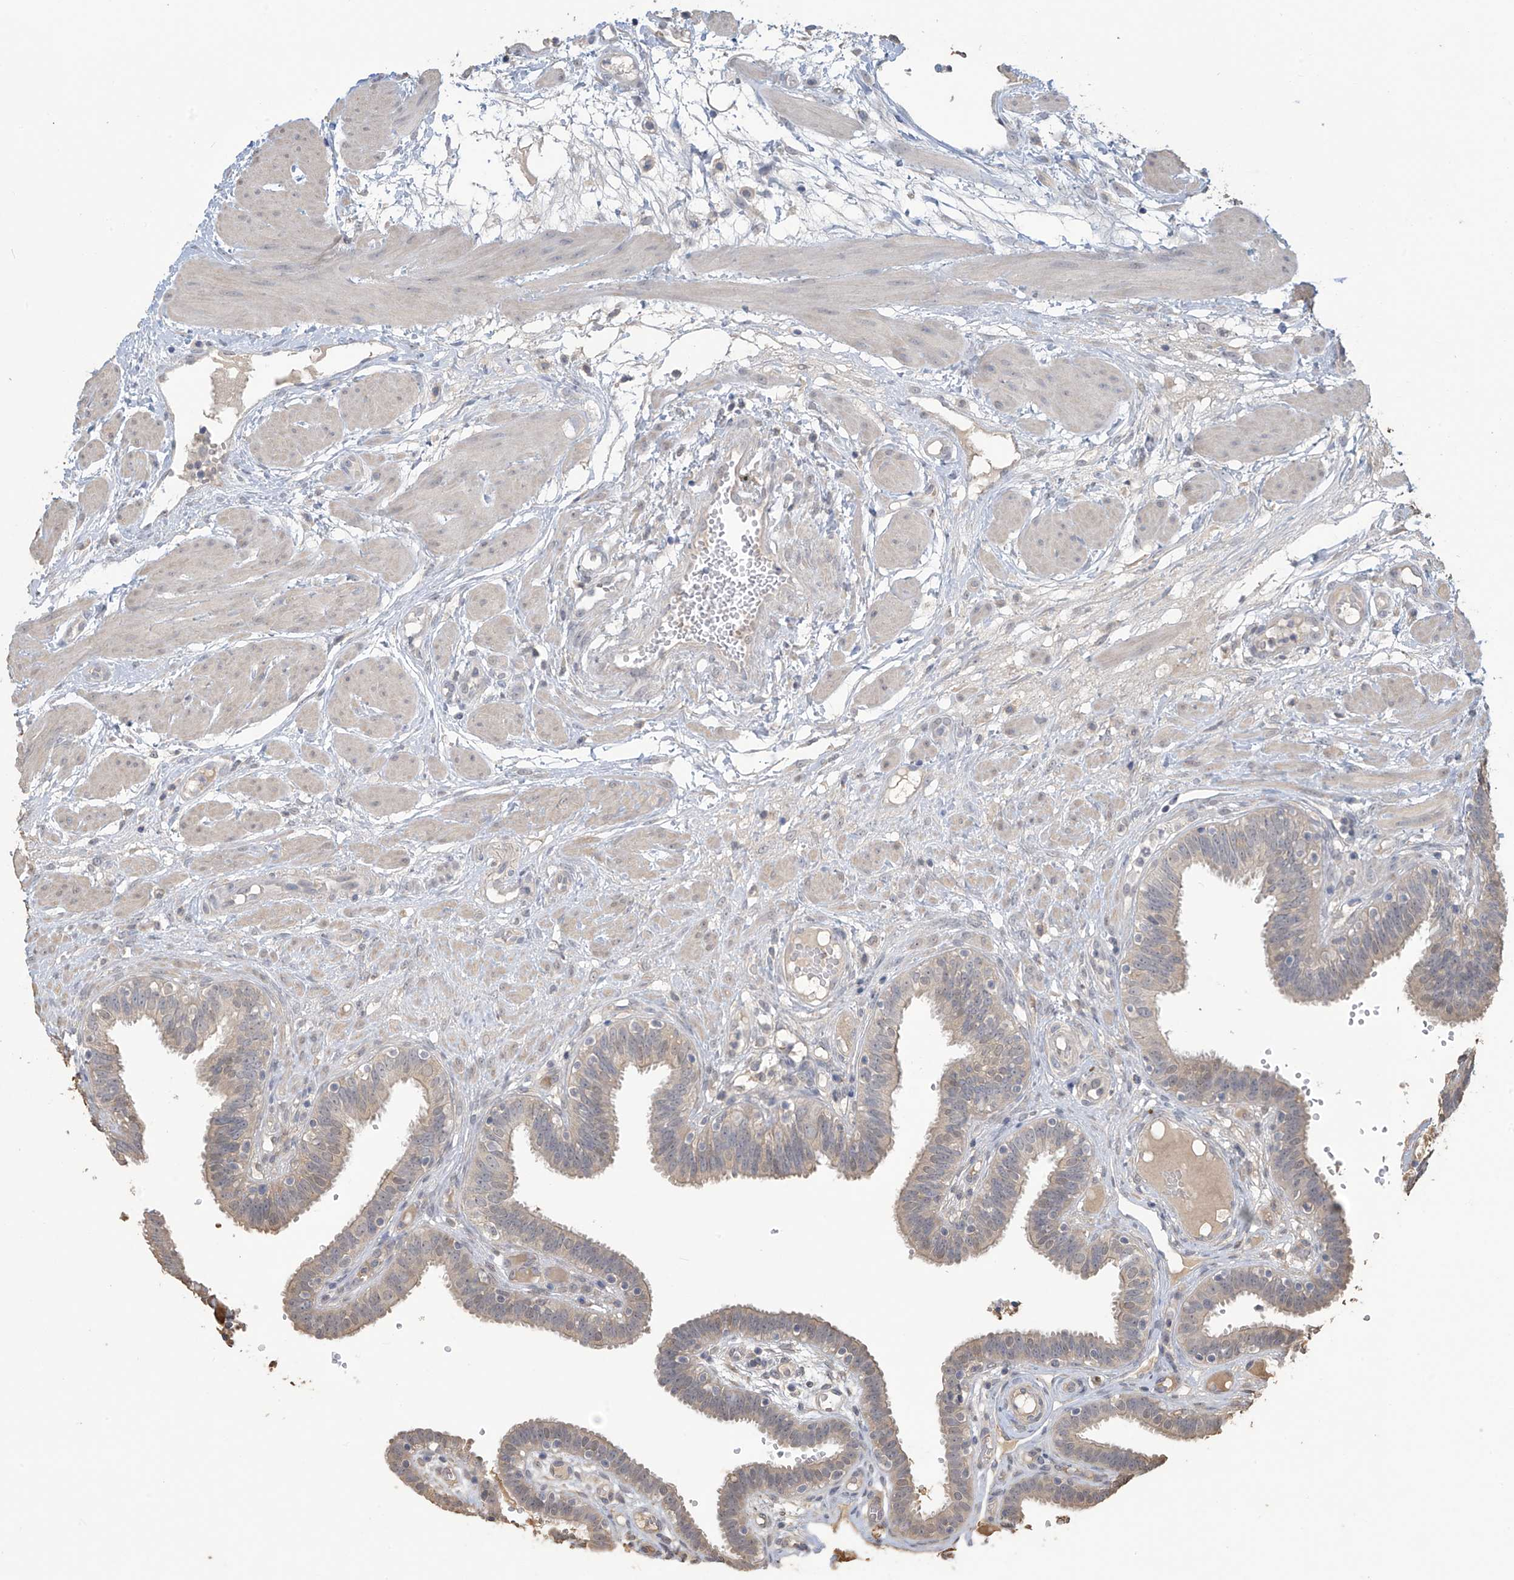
{"staining": {"intensity": "weak", "quantity": "<25%", "location": "cytoplasmic/membranous"}, "tissue": "fallopian tube", "cell_type": "Glandular cells", "image_type": "normal", "snomed": [{"axis": "morphology", "description": "Normal tissue, NOS"}, {"axis": "topography", "description": "Fallopian tube"}, {"axis": "topography", "description": "Placenta"}], "caption": "A micrograph of human fallopian tube is negative for staining in glandular cells.", "gene": "SLFN14", "patient": {"sex": "female", "age": 32}}